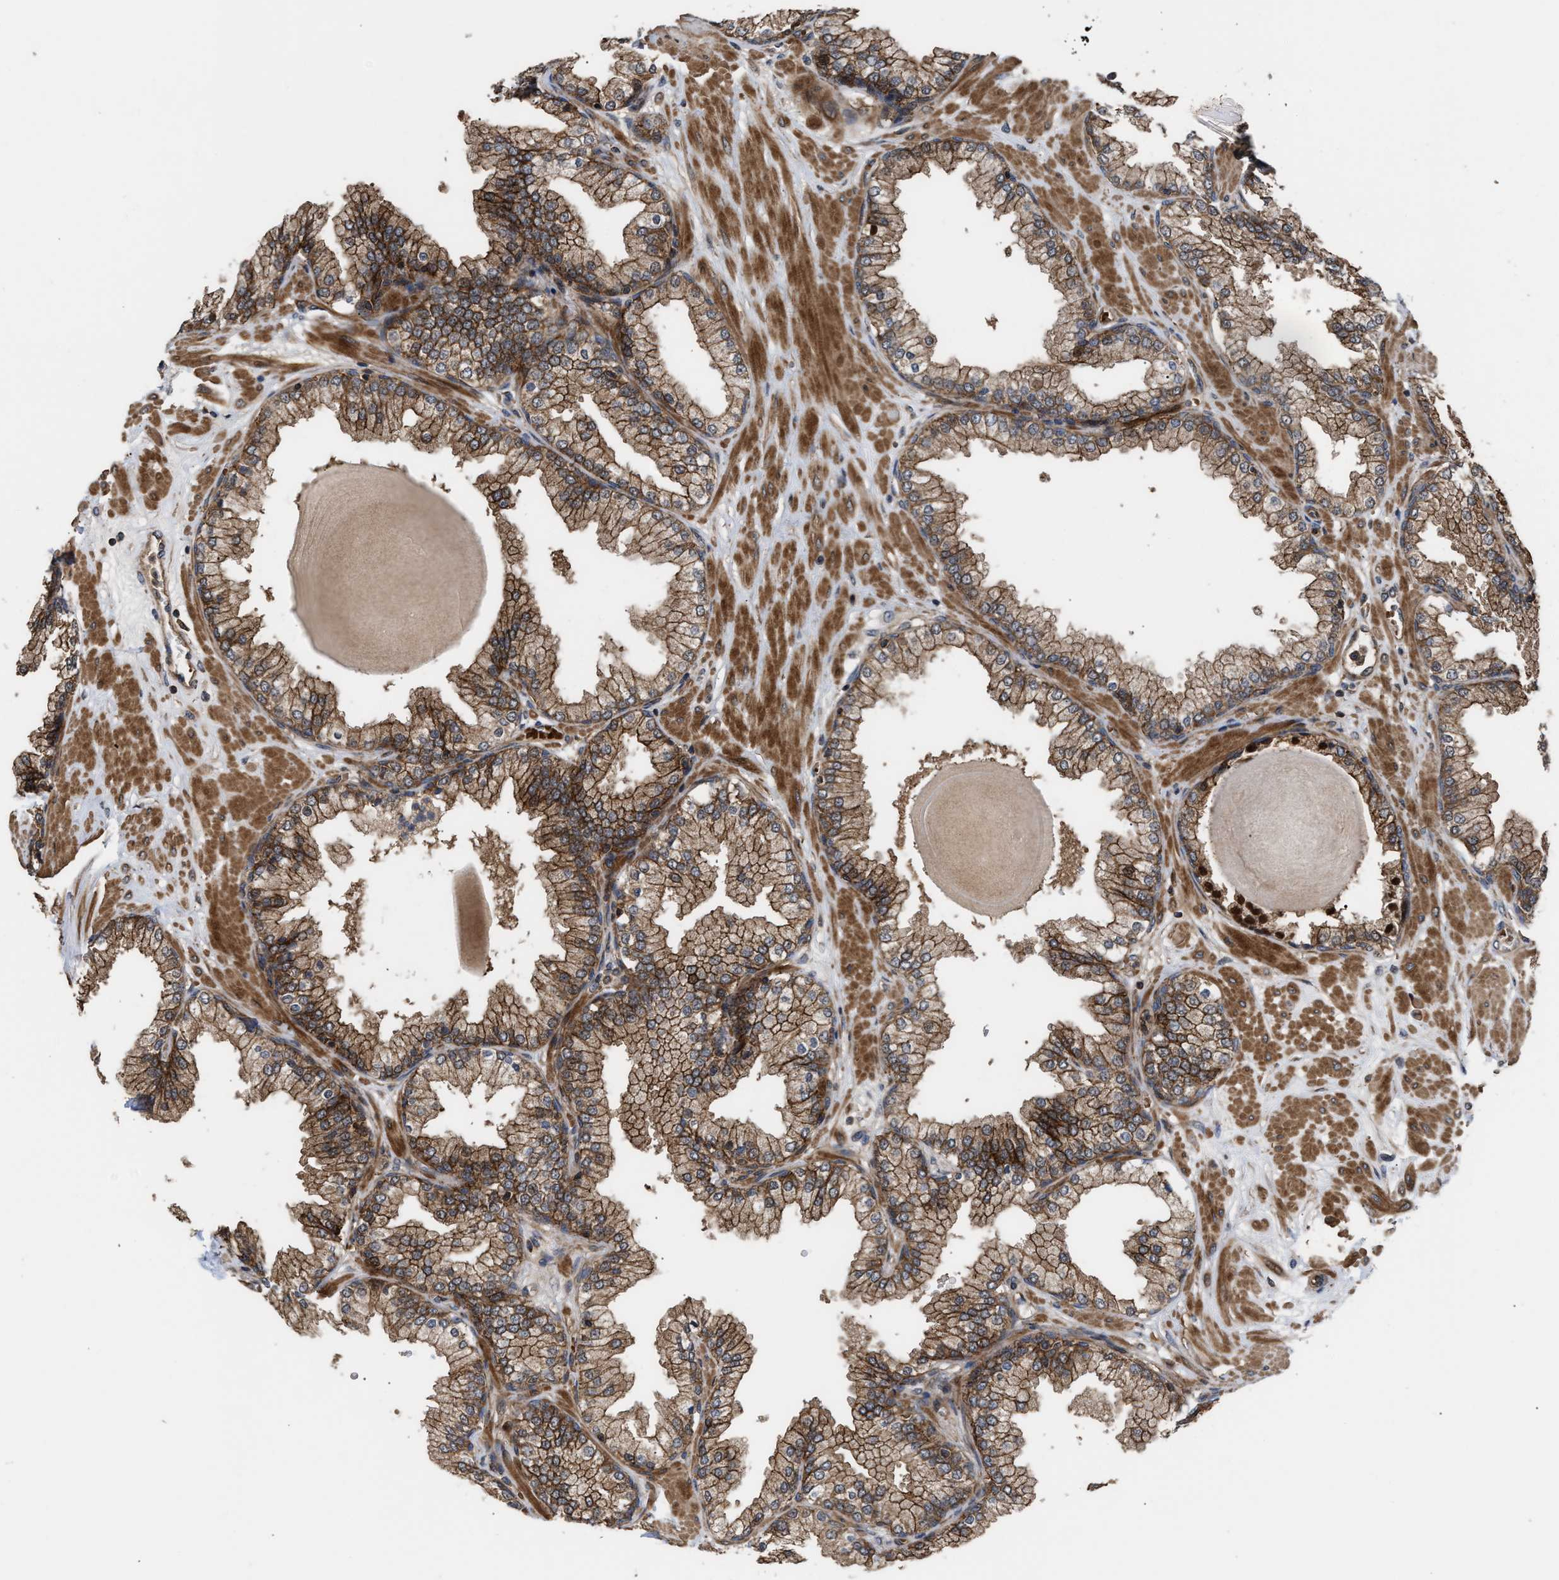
{"staining": {"intensity": "strong", "quantity": "25%-75%", "location": "cytoplasmic/membranous"}, "tissue": "prostate", "cell_type": "Glandular cells", "image_type": "normal", "snomed": [{"axis": "morphology", "description": "Normal tissue, NOS"}, {"axis": "topography", "description": "Prostate"}], "caption": "This image displays IHC staining of benign prostate, with high strong cytoplasmic/membranous expression in approximately 25%-75% of glandular cells.", "gene": "STAU1", "patient": {"sex": "male", "age": 51}}